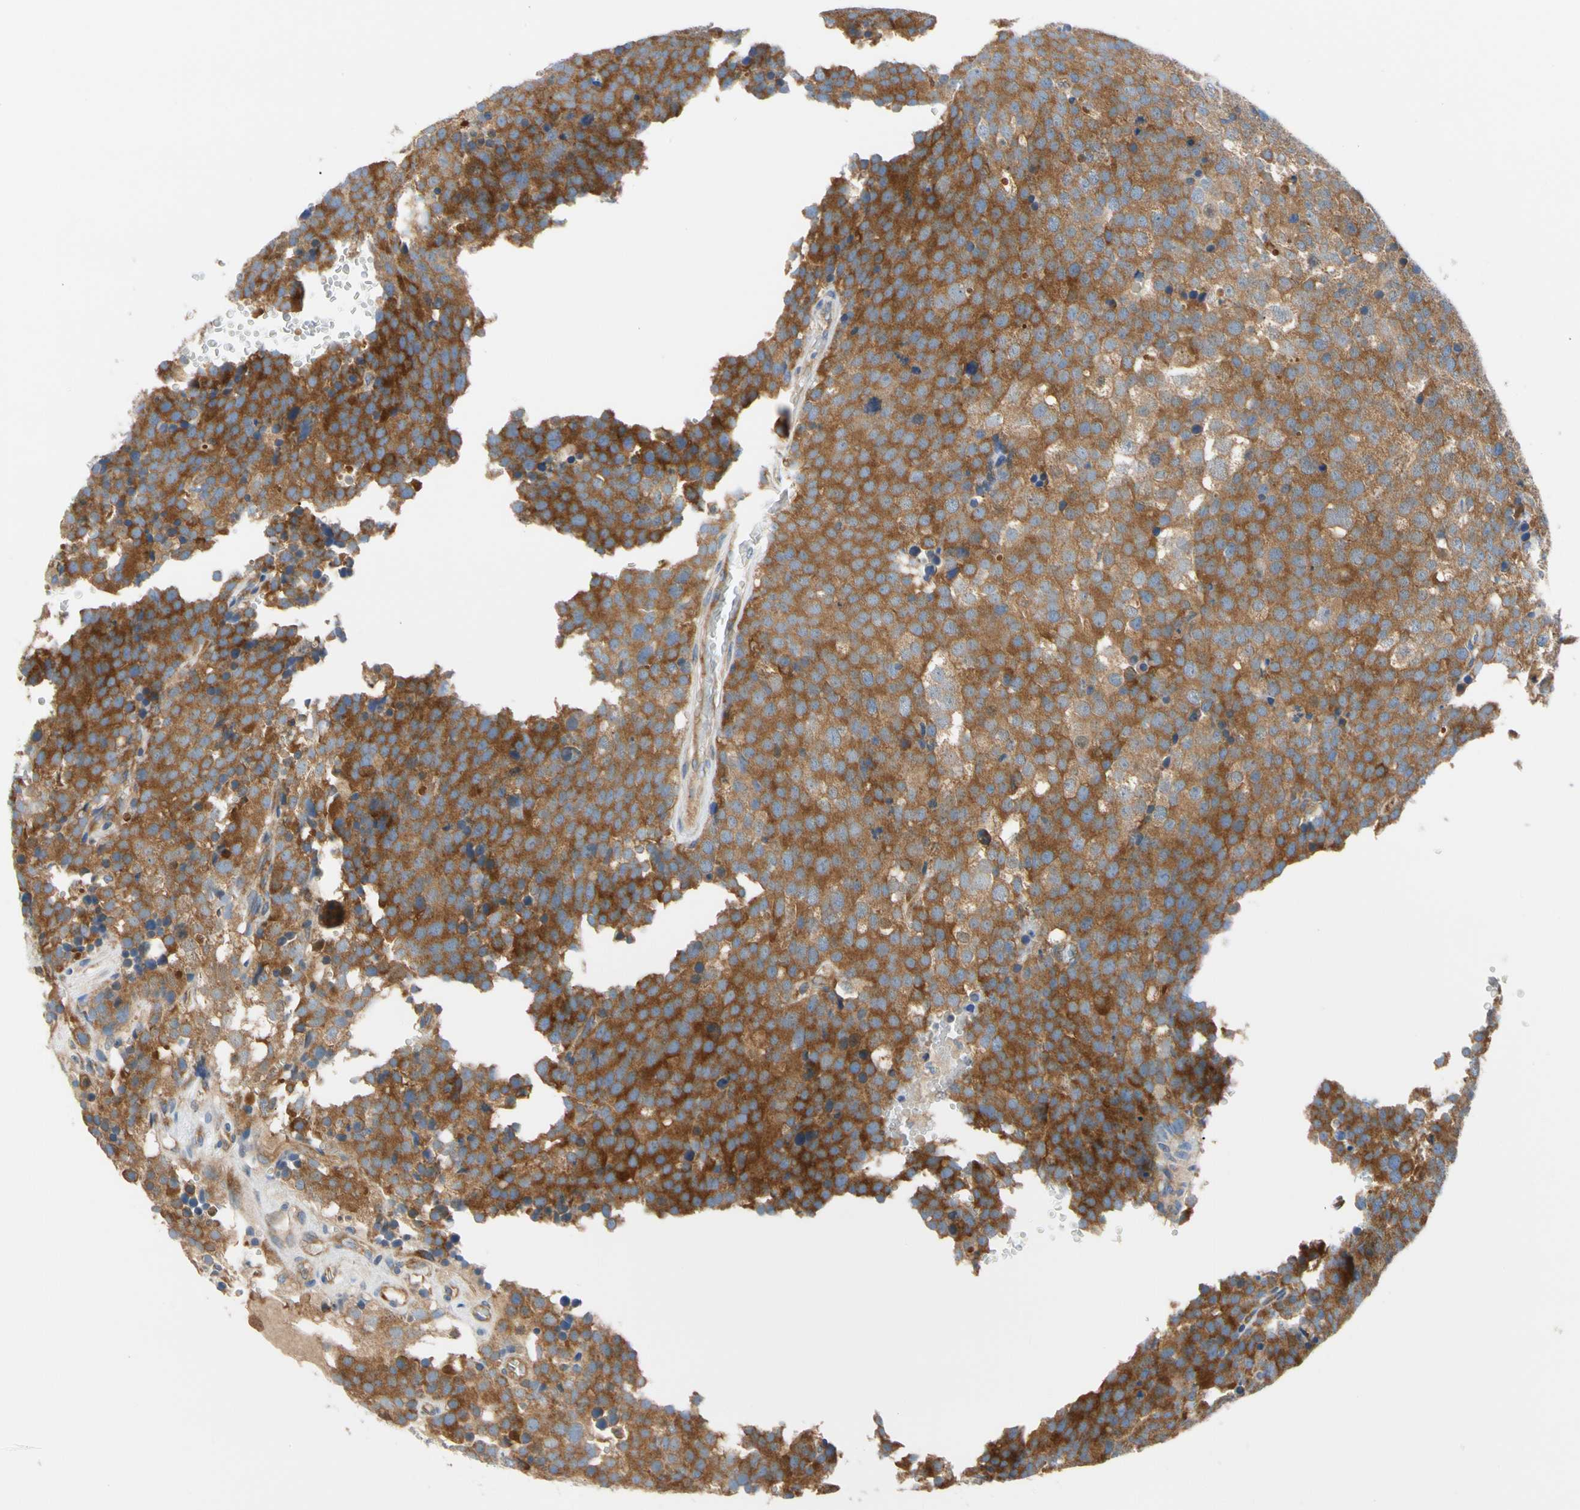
{"staining": {"intensity": "strong", "quantity": ">75%", "location": "cytoplasmic/membranous"}, "tissue": "testis cancer", "cell_type": "Tumor cells", "image_type": "cancer", "snomed": [{"axis": "morphology", "description": "Seminoma, NOS"}, {"axis": "topography", "description": "Testis"}], "caption": "This image reveals IHC staining of human testis cancer, with high strong cytoplasmic/membranous expression in about >75% of tumor cells.", "gene": "GPHN", "patient": {"sex": "male", "age": 71}}